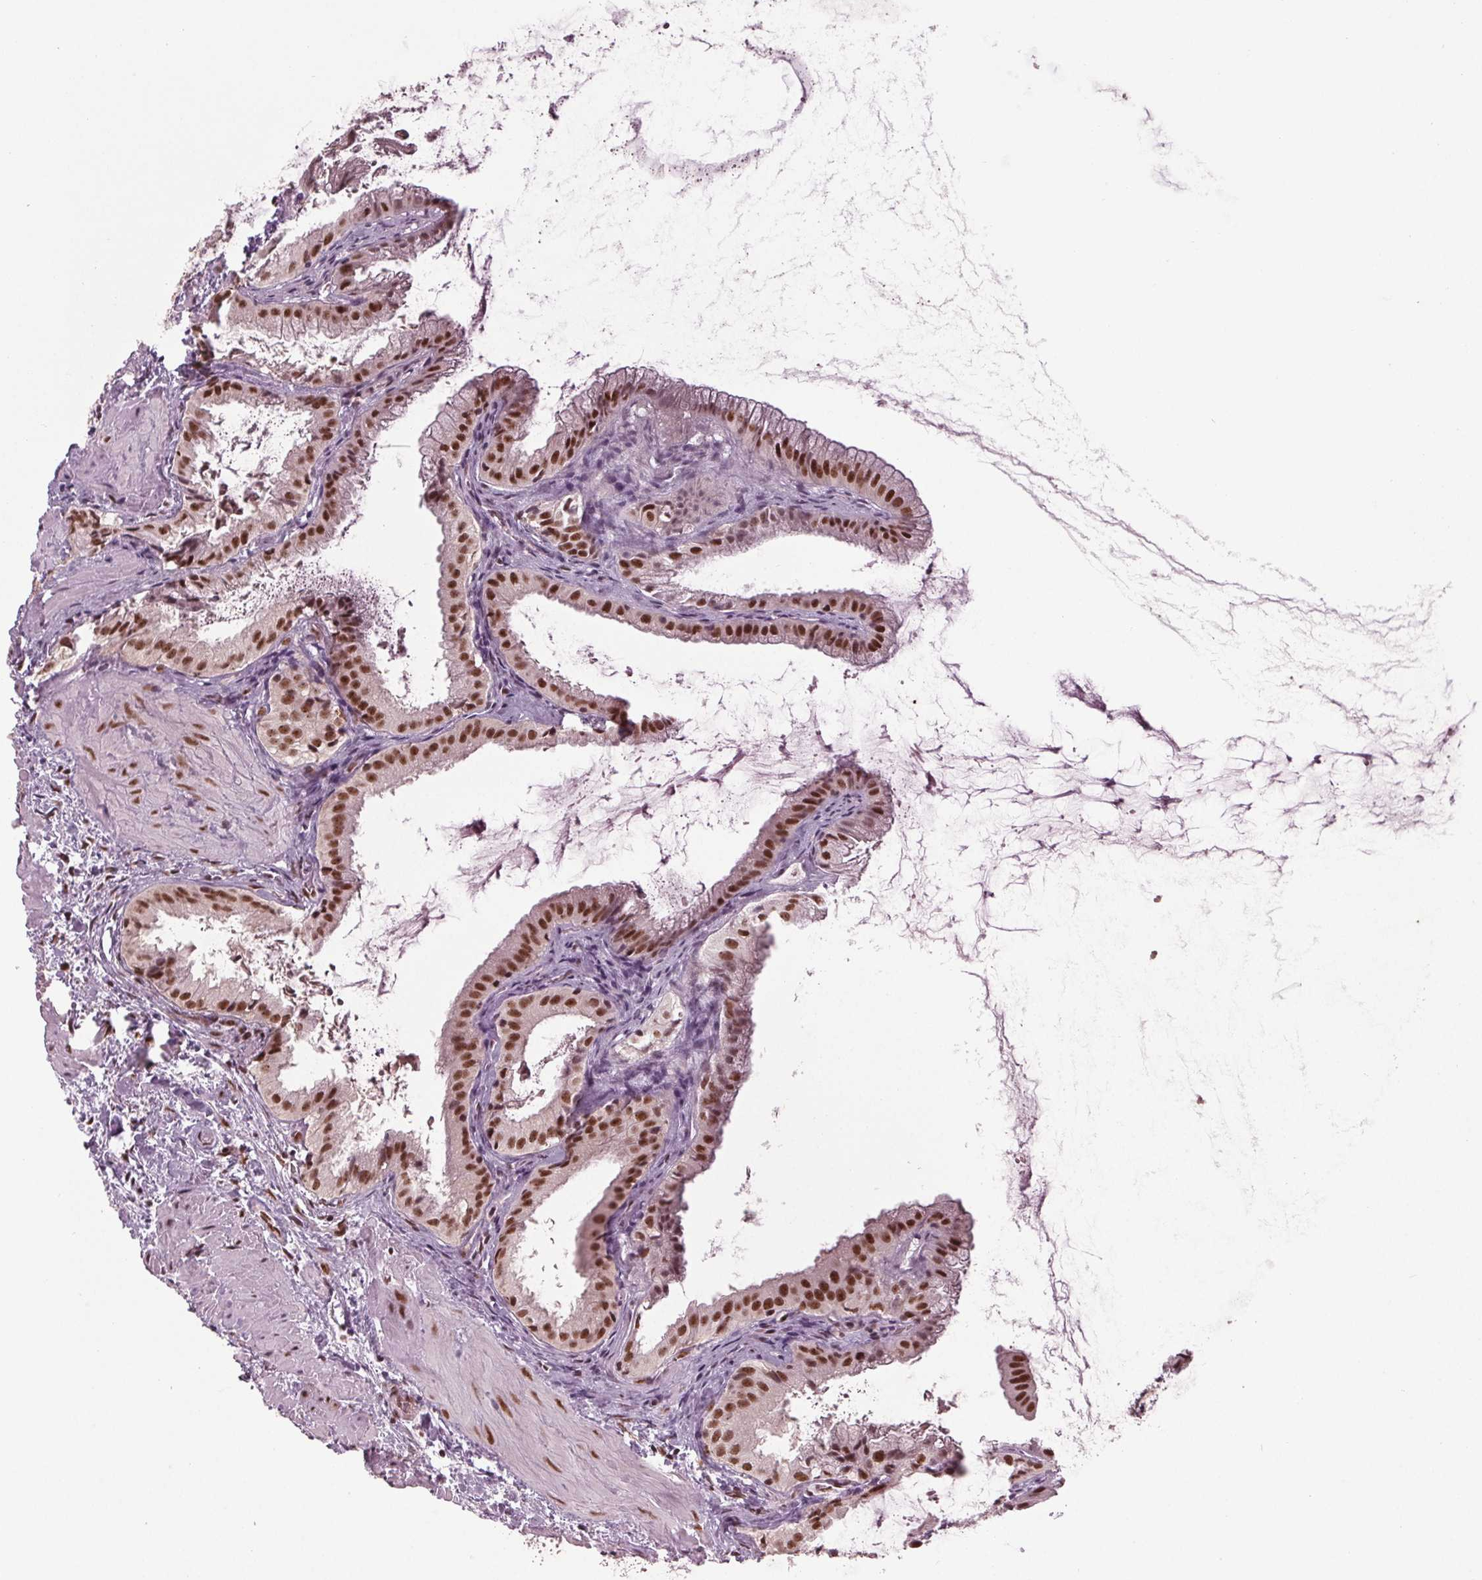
{"staining": {"intensity": "strong", "quantity": ">75%", "location": "nuclear"}, "tissue": "gallbladder", "cell_type": "Glandular cells", "image_type": "normal", "snomed": [{"axis": "morphology", "description": "Normal tissue, NOS"}, {"axis": "topography", "description": "Gallbladder"}], "caption": "There is high levels of strong nuclear staining in glandular cells of normal gallbladder, as demonstrated by immunohistochemical staining (brown color).", "gene": "DDX41", "patient": {"sex": "male", "age": 70}}